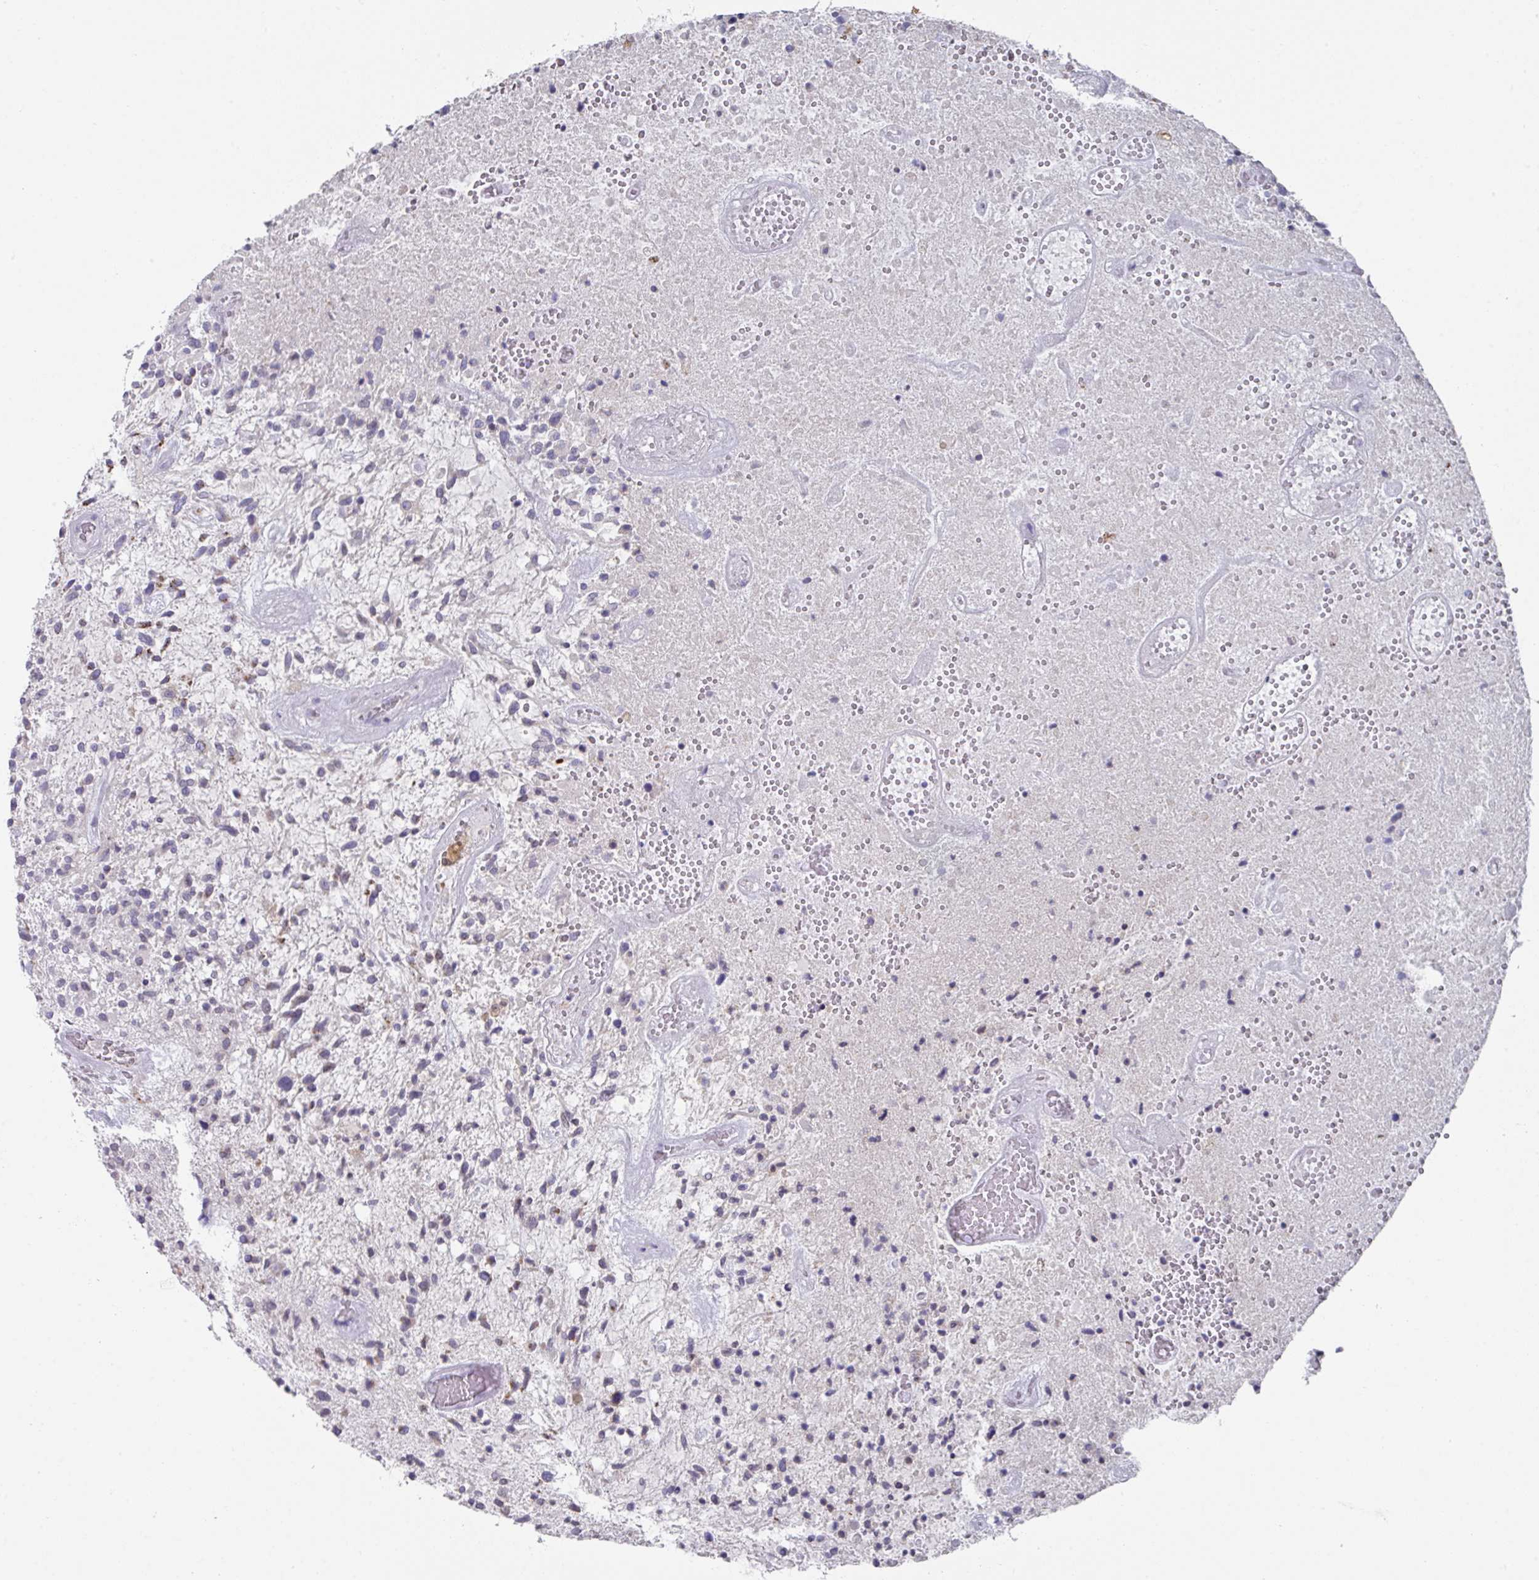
{"staining": {"intensity": "weak", "quantity": "<25%", "location": "cytoplasmic/membranous"}, "tissue": "glioma", "cell_type": "Tumor cells", "image_type": "cancer", "snomed": [{"axis": "morphology", "description": "Glioma, malignant, High grade"}, {"axis": "topography", "description": "Brain"}], "caption": "DAB (3,3'-diaminobenzidine) immunohistochemical staining of glioma shows no significant positivity in tumor cells.", "gene": "VKORC1L1", "patient": {"sex": "male", "age": 47}}